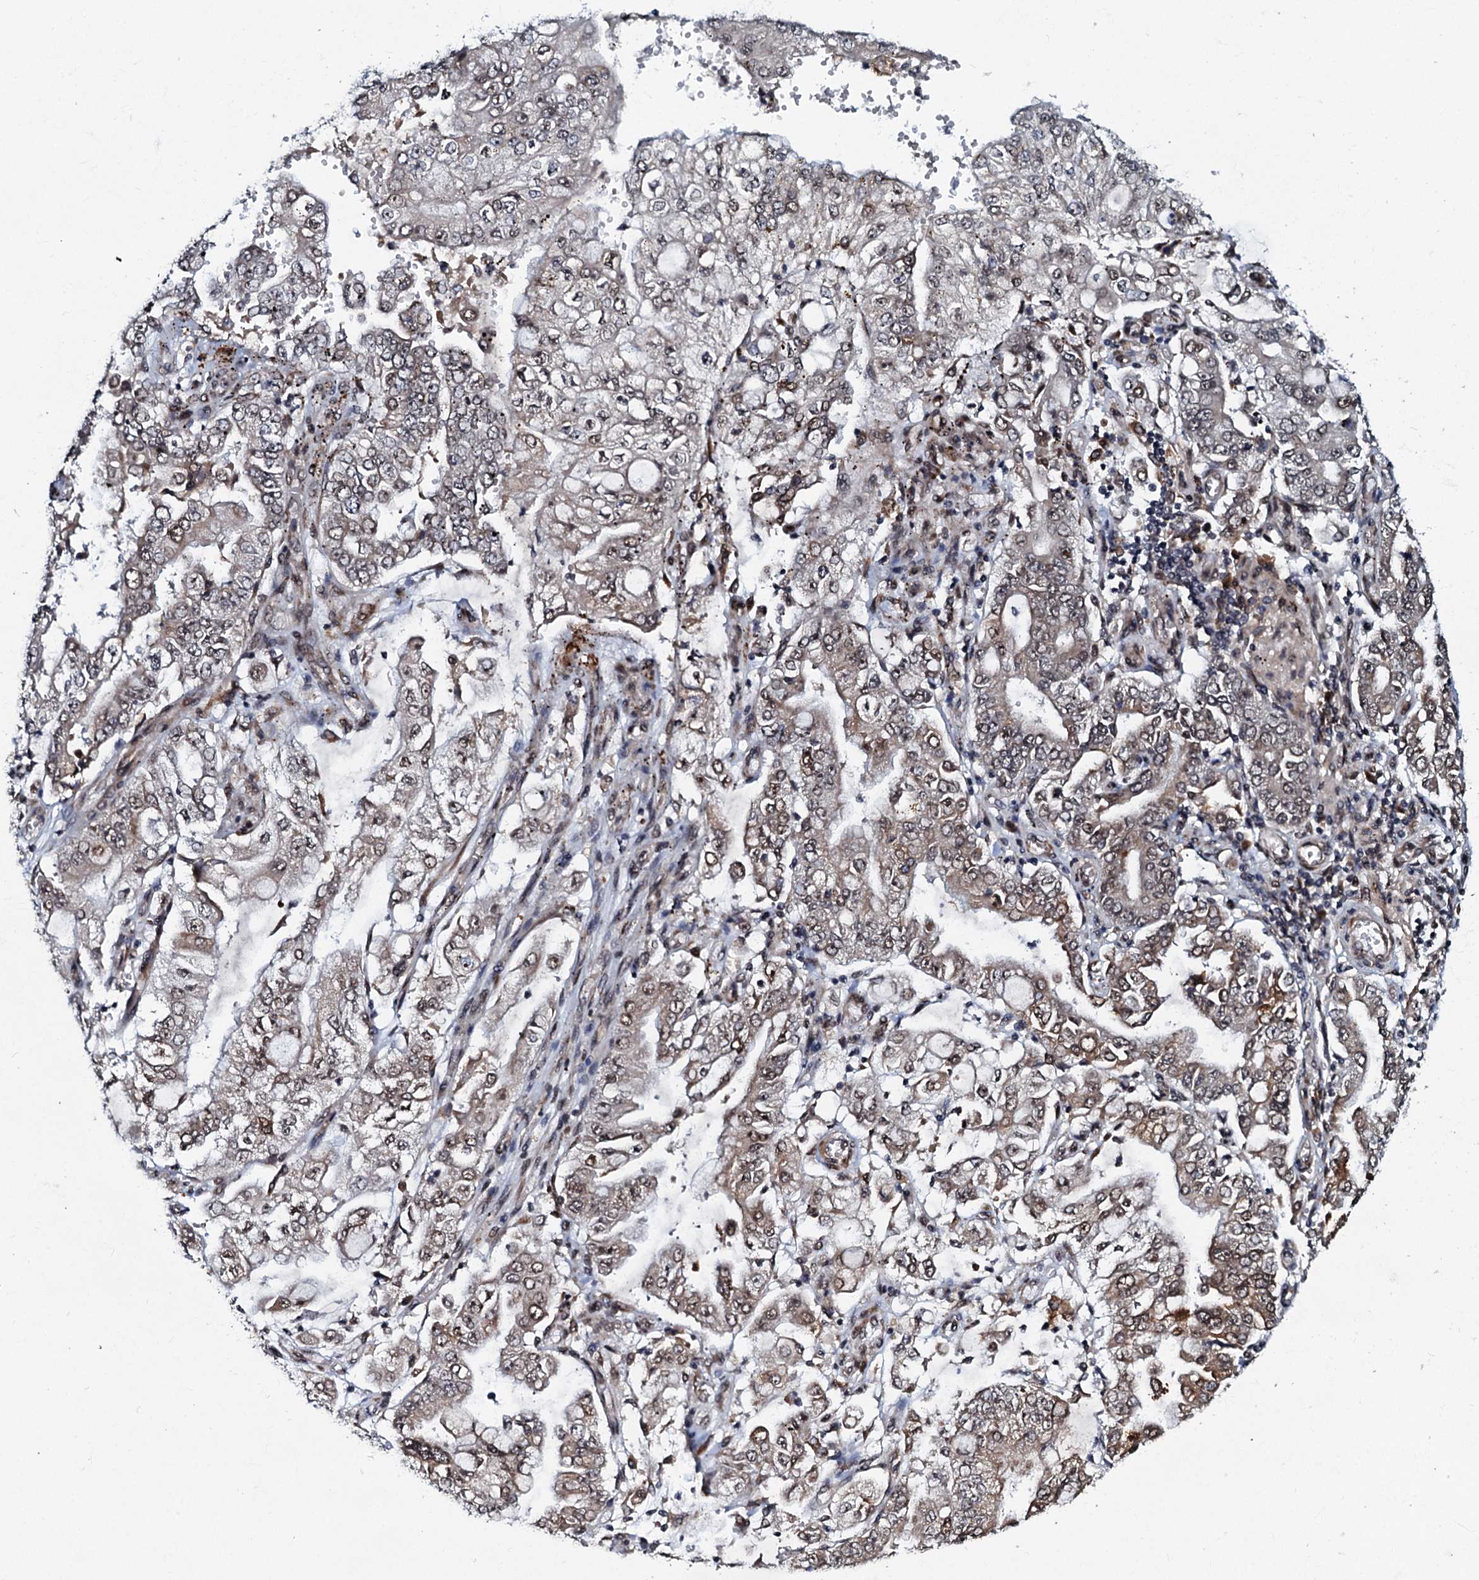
{"staining": {"intensity": "moderate", "quantity": "25%-75%", "location": "cytoplasmic/membranous,nuclear"}, "tissue": "stomach cancer", "cell_type": "Tumor cells", "image_type": "cancer", "snomed": [{"axis": "morphology", "description": "Adenocarcinoma, NOS"}, {"axis": "topography", "description": "Stomach"}], "caption": "Moderate cytoplasmic/membranous and nuclear positivity is present in about 25%-75% of tumor cells in adenocarcinoma (stomach).", "gene": "C18orf32", "patient": {"sex": "male", "age": 76}}